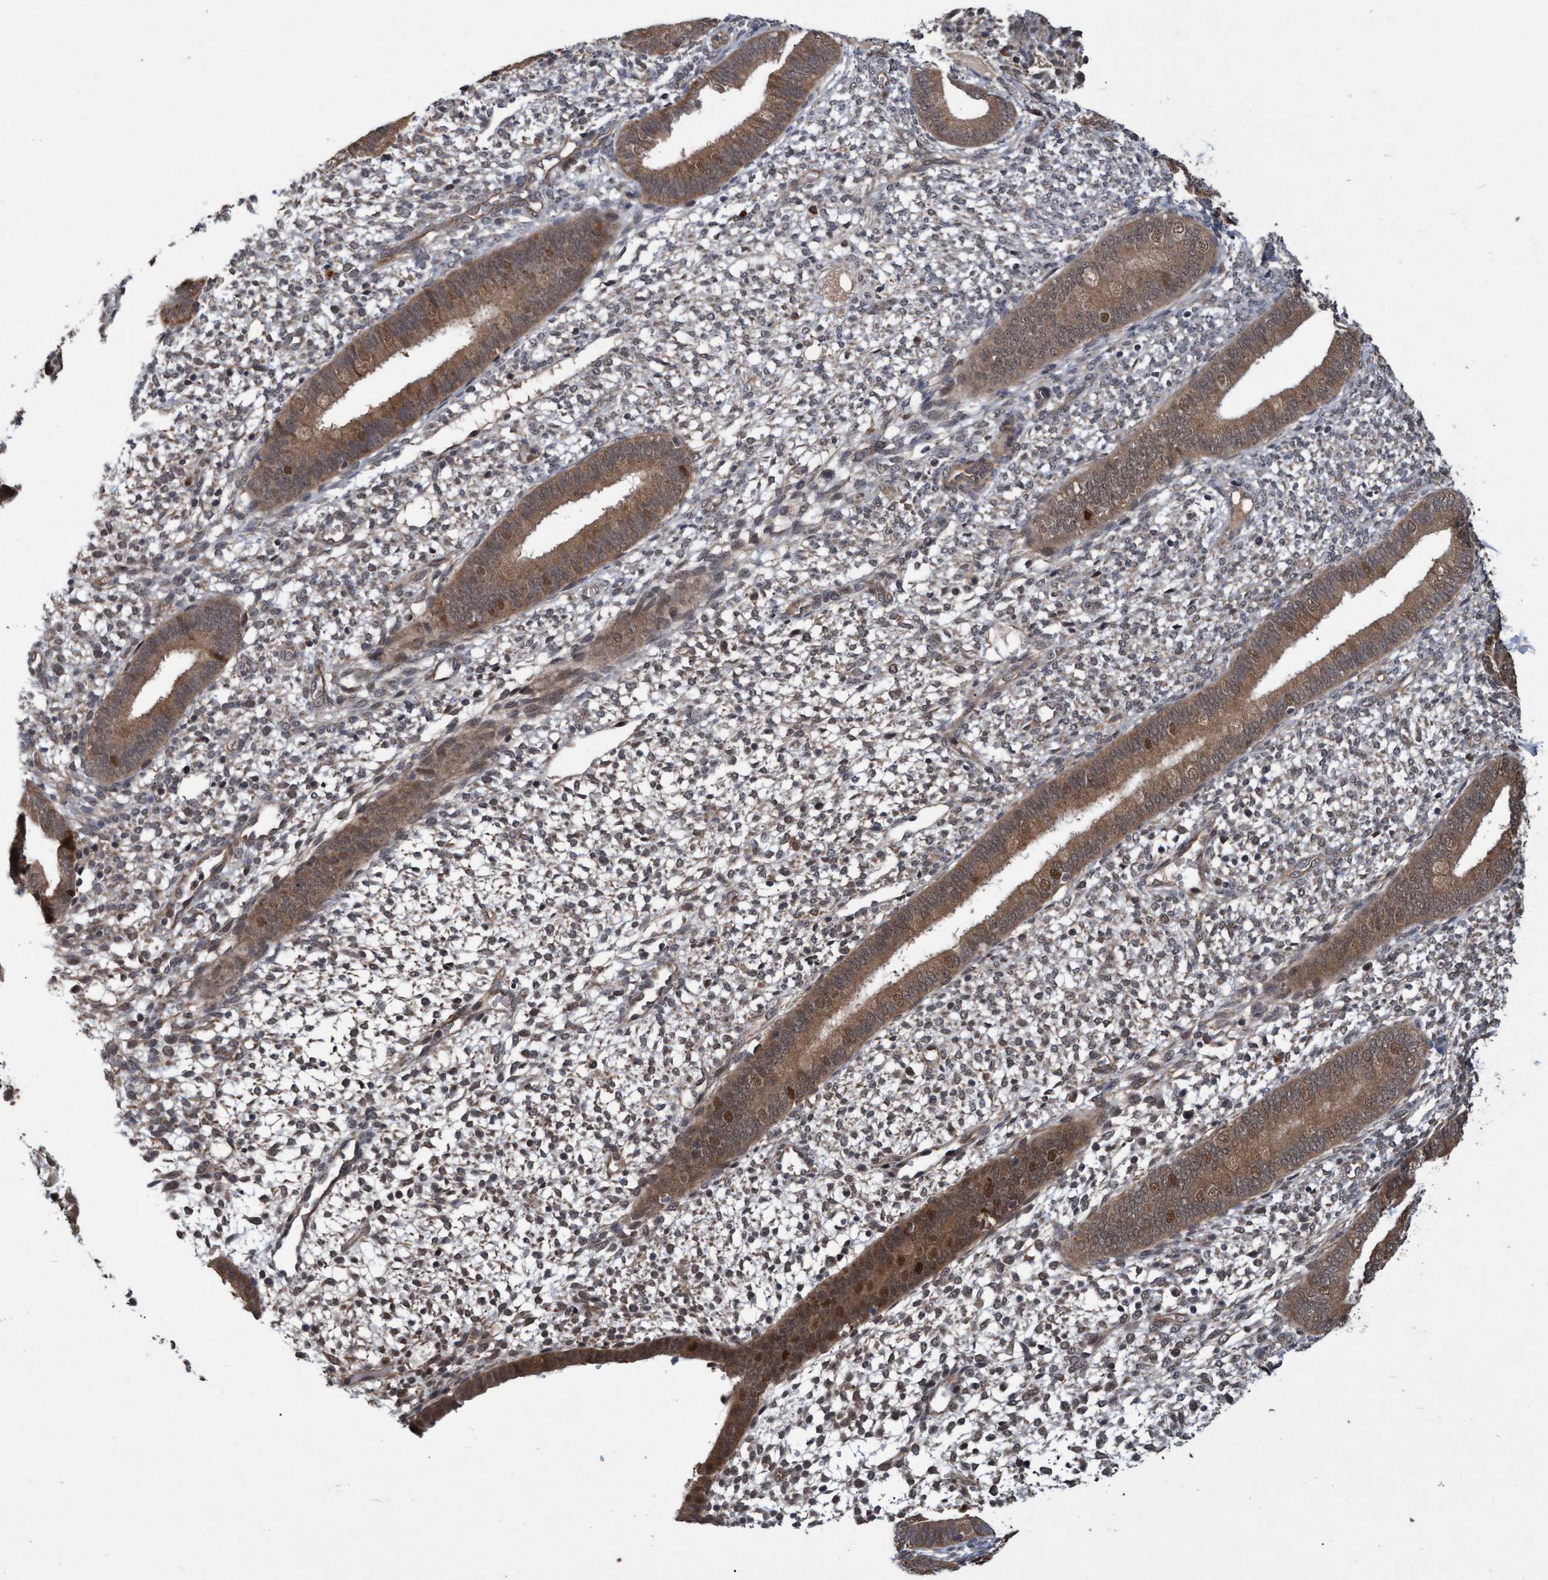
{"staining": {"intensity": "weak", "quantity": "25%-75%", "location": "cytoplasmic/membranous,nuclear"}, "tissue": "endometrium", "cell_type": "Cells in endometrial stroma", "image_type": "normal", "snomed": [{"axis": "morphology", "description": "Normal tissue, NOS"}, {"axis": "topography", "description": "Endometrium"}], "caption": "Immunohistochemical staining of normal human endometrium reveals 25%-75% levels of weak cytoplasmic/membranous,nuclear protein positivity in approximately 25%-75% of cells in endometrial stroma. (DAB (3,3'-diaminobenzidine) IHC, brown staining for protein, blue staining for nuclei).", "gene": "PSMB6", "patient": {"sex": "female", "age": 46}}